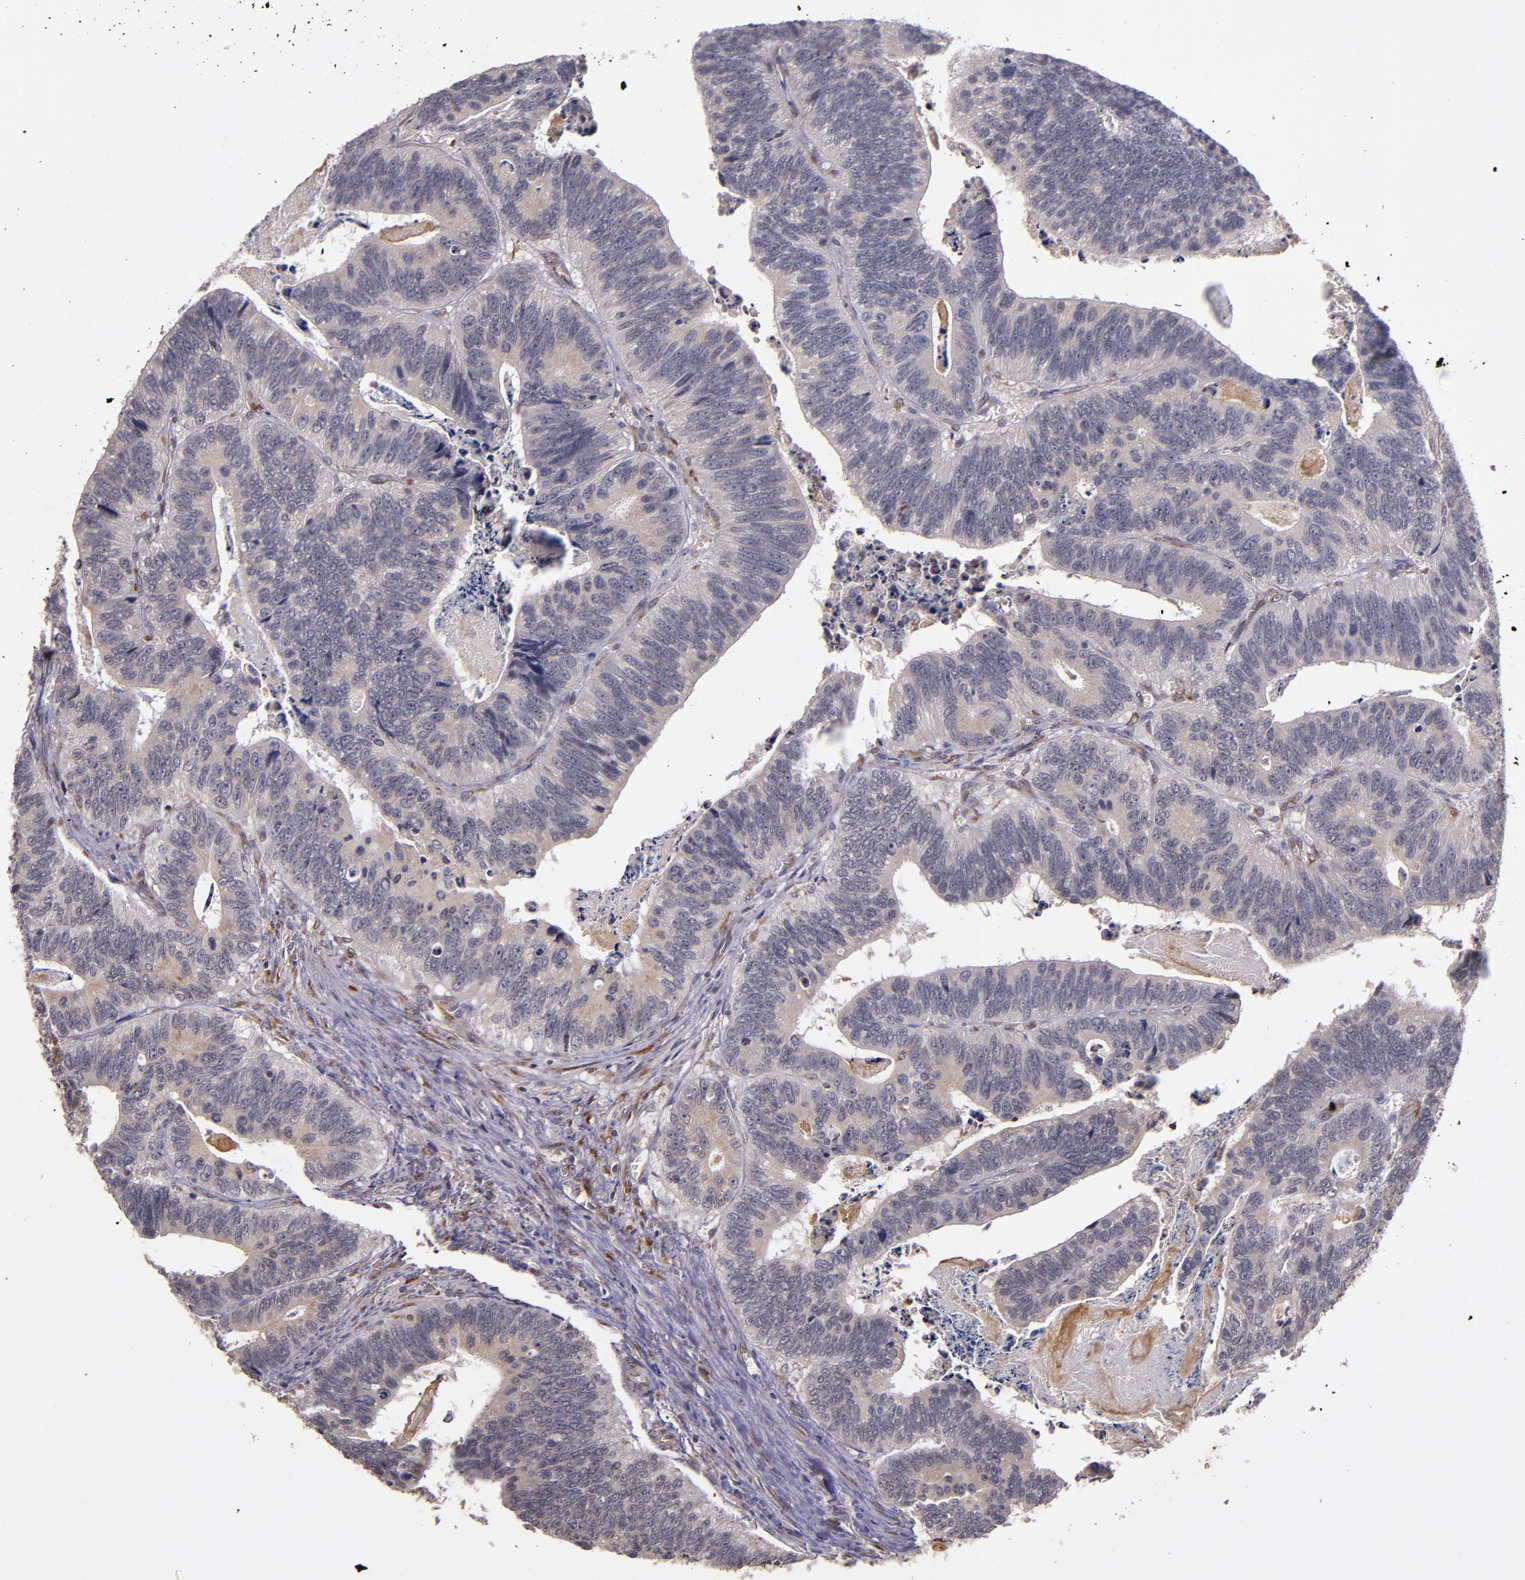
{"staining": {"intensity": "weak", "quantity": ">75%", "location": "cytoplasmic/membranous"}, "tissue": "colorectal cancer", "cell_type": "Tumor cells", "image_type": "cancer", "snomed": [{"axis": "morphology", "description": "Adenocarcinoma, NOS"}, {"axis": "topography", "description": "Colon"}], "caption": "IHC (DAB) staining of human colorectal cancer (adenocarcinoma) reveals weak cytoplasmic/membranous protein staining in about >75% of tumor cells.", "gene": "PRAF2", "patient": {"sex": "male", "age": 72}}